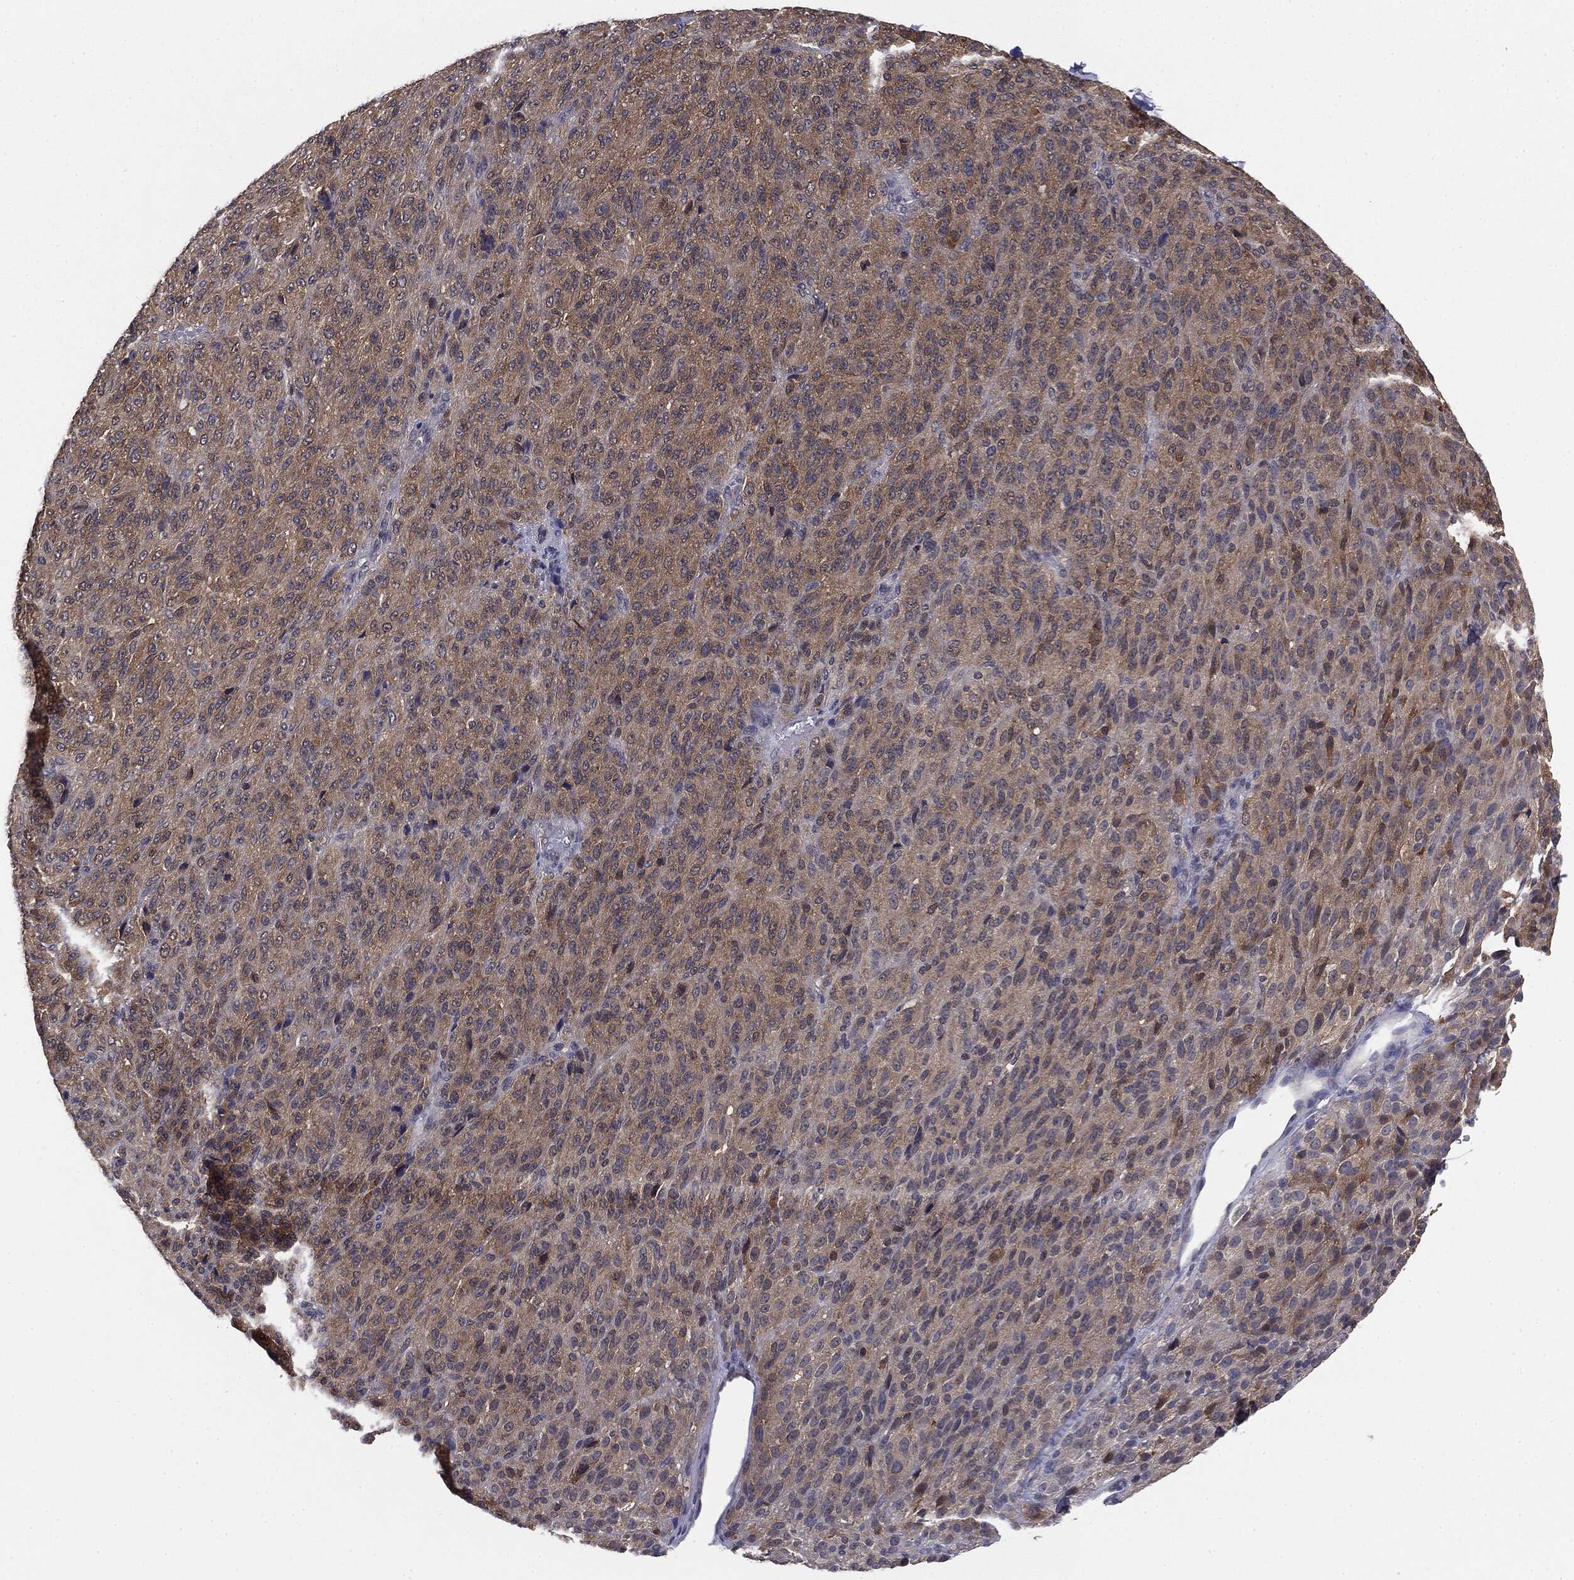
{"staining": {"intensity": "weak", "quantity": ">75%", "location": "cytoplasmic/membranous"}, "tissue": "melanoma", "cell_type": "Tumor cells", "image_type": "cancer", "snomed": [{"axis": "morphology", "description": "Malignant melanoma, Metastatic site"}, {"axis": "topography", "description": "Brain"}], "caption": "Malignant melanoma (metastatic site) was stained to show a protein in brown. There is low levels of weak cytoplasmic/membranous expression in about >75% of tumor cells. (Stains: DAB (3,3'-diaminobenzidine) in brown, nuclei in blue, Microscopy: brightfield microscopy at high magnification).", "gene": "KRT7", "patient": {"sex": "female", "age": 56}}